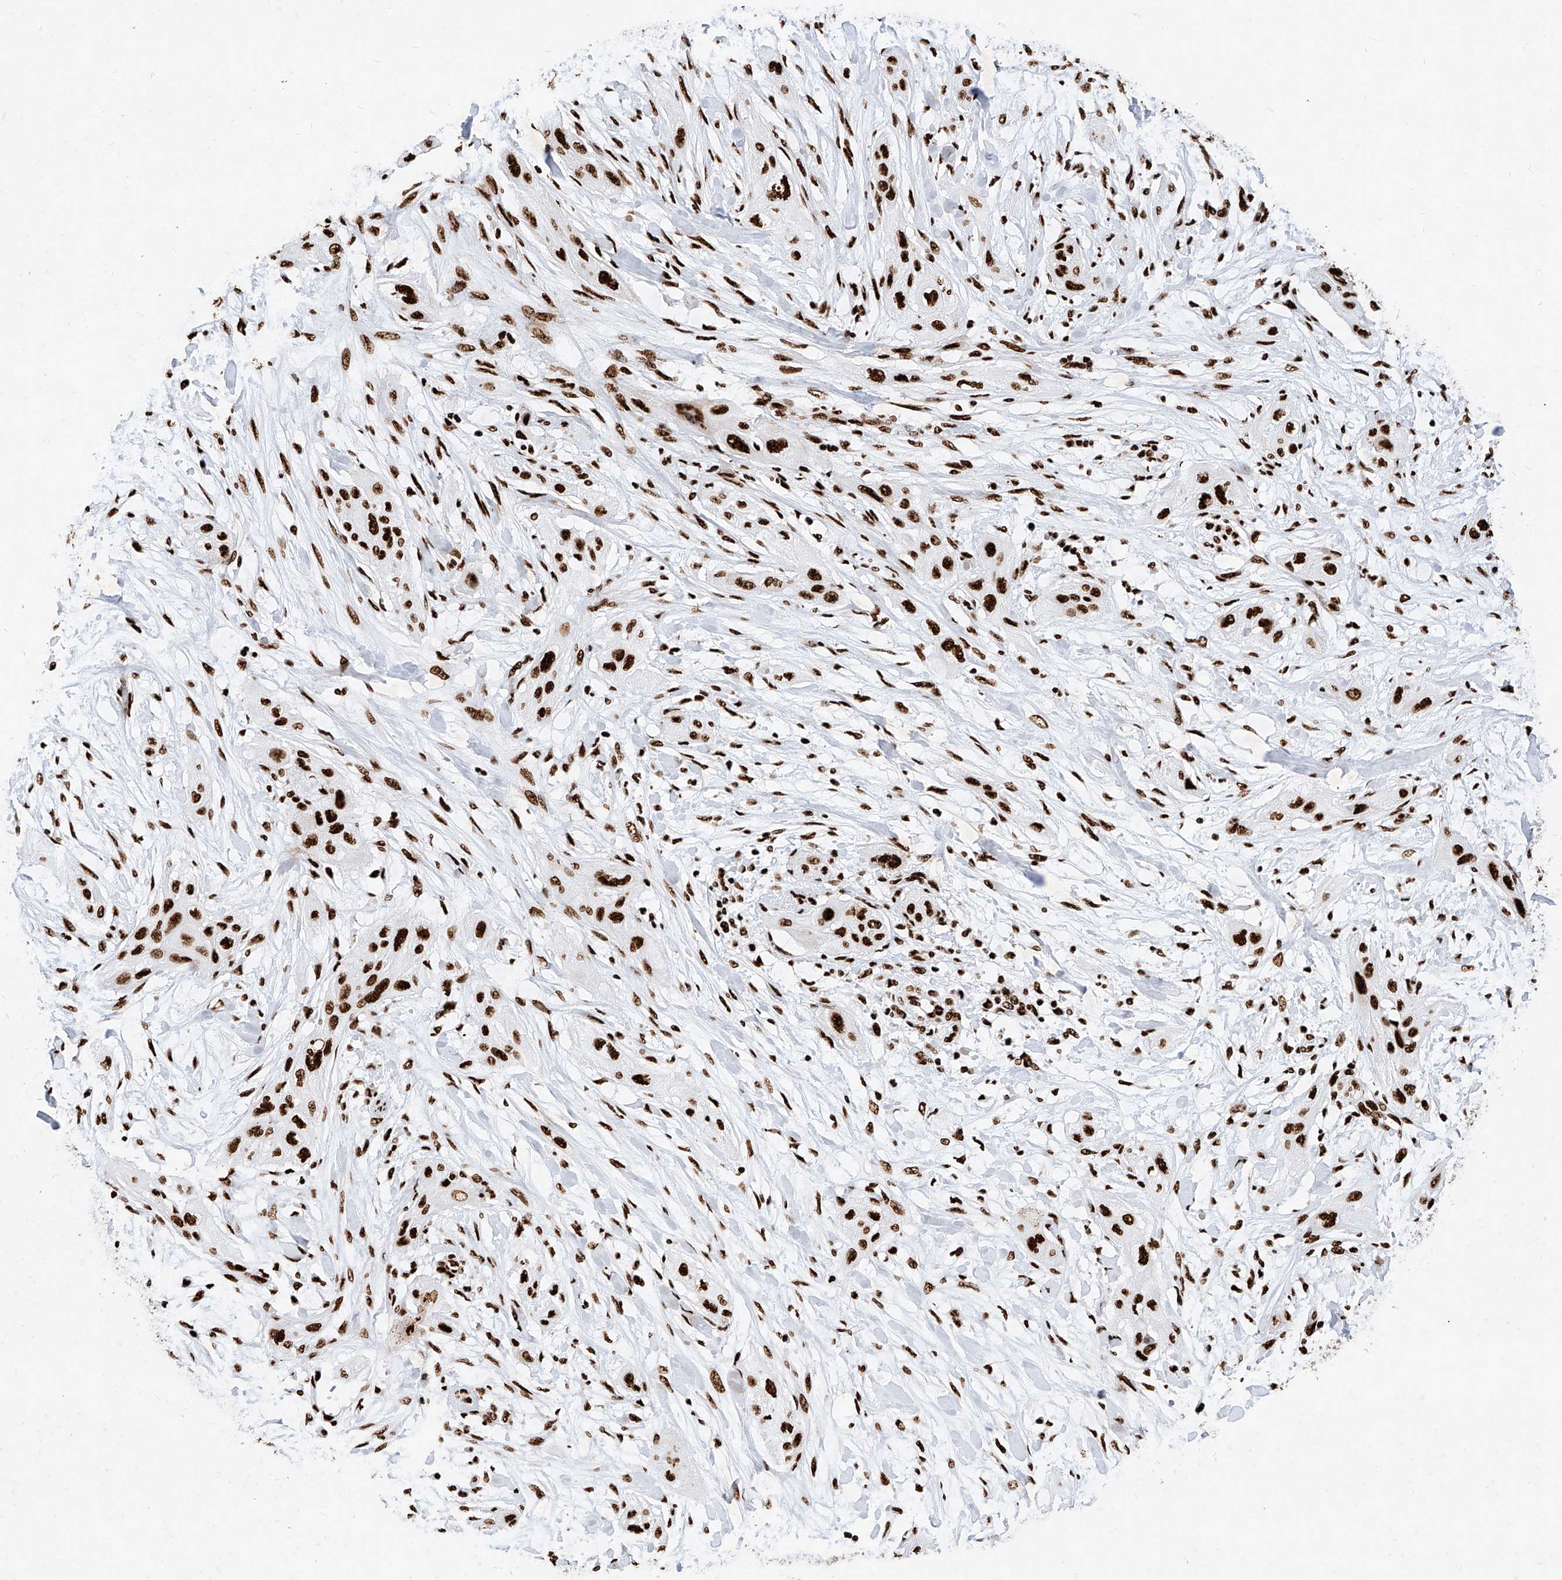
{"staining": {"intensity": "strong", "quantity": ">75%", "location": "nuclear"}, "tissue": "lung cancer", "cell_type": "Tumor cells", "image_type": "cancer", "snomed": [{"axis": "morphology", "description": "Squamous cell carcinoma, NOS"}, {"axis": "topography", "description": "Lung"}], "caption": "Protein expression analysis of lung squamous cell carcinoma reveals strong nuclear expression in about >75% of tumor cells. The protein is shown in brown color, while the nuclei are stained blue.", "gene": "SRSF6", "patient": {"sex": "female", "age": 47}}